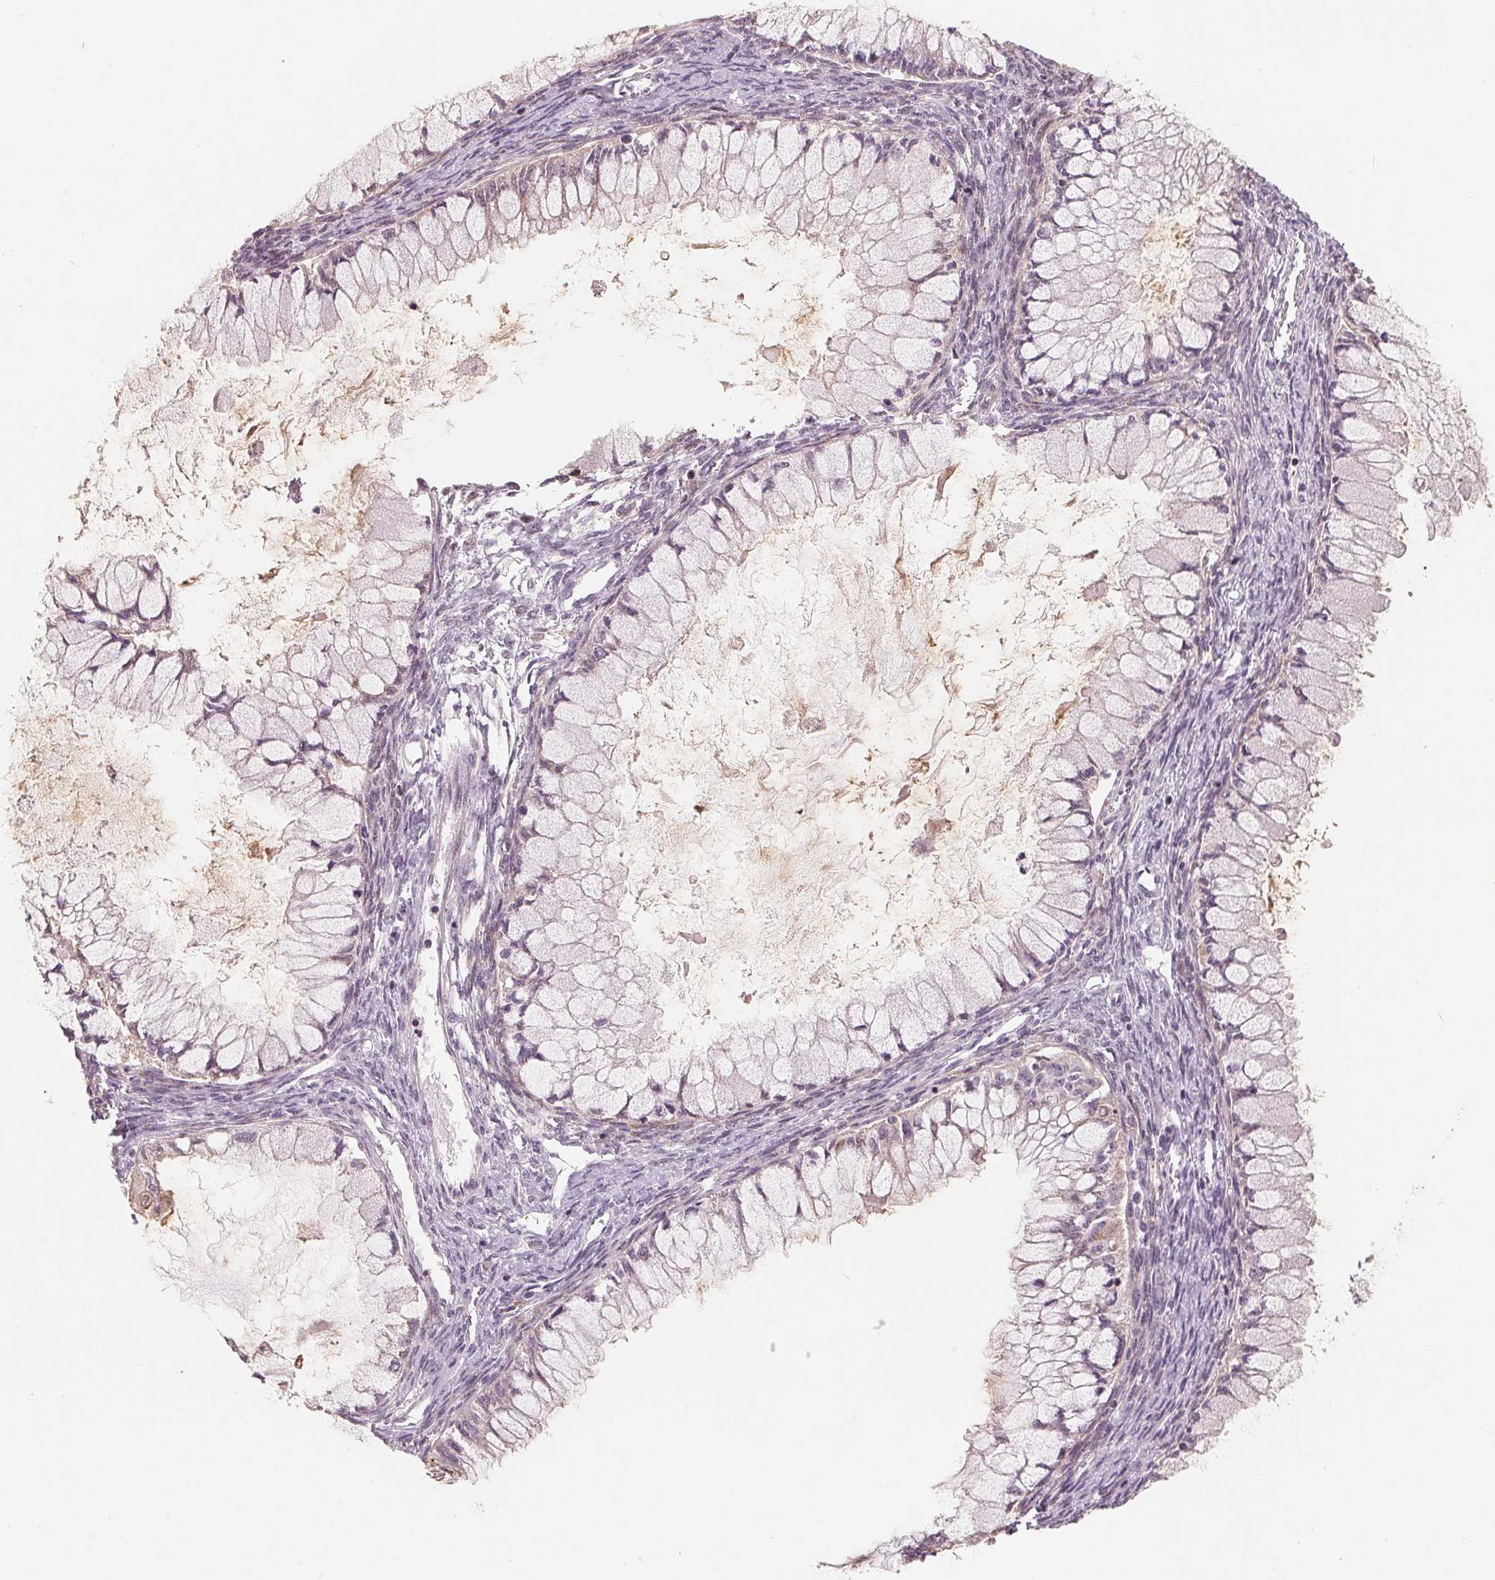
{"staining": {"intensity": "negative", "quantity": "none", "location": "none"}, "tissue": "ovarian cancer", "cell_type": "Tumor cells", "image_type": "cancer", "snomed": [{"axis": "morphology", "description": "Cystadenocarcinoma, mucinous, NOS"}, {"axis": "topography", "description": "Ovary"}], "caption": "A micrograph of mucinous cystadenocarcinoma (ovarian) stained for a protein demonstrates no brown staining in tumor cells.", "gene": "VTCN1", "patient": {"sex": "female", "age": 34}}